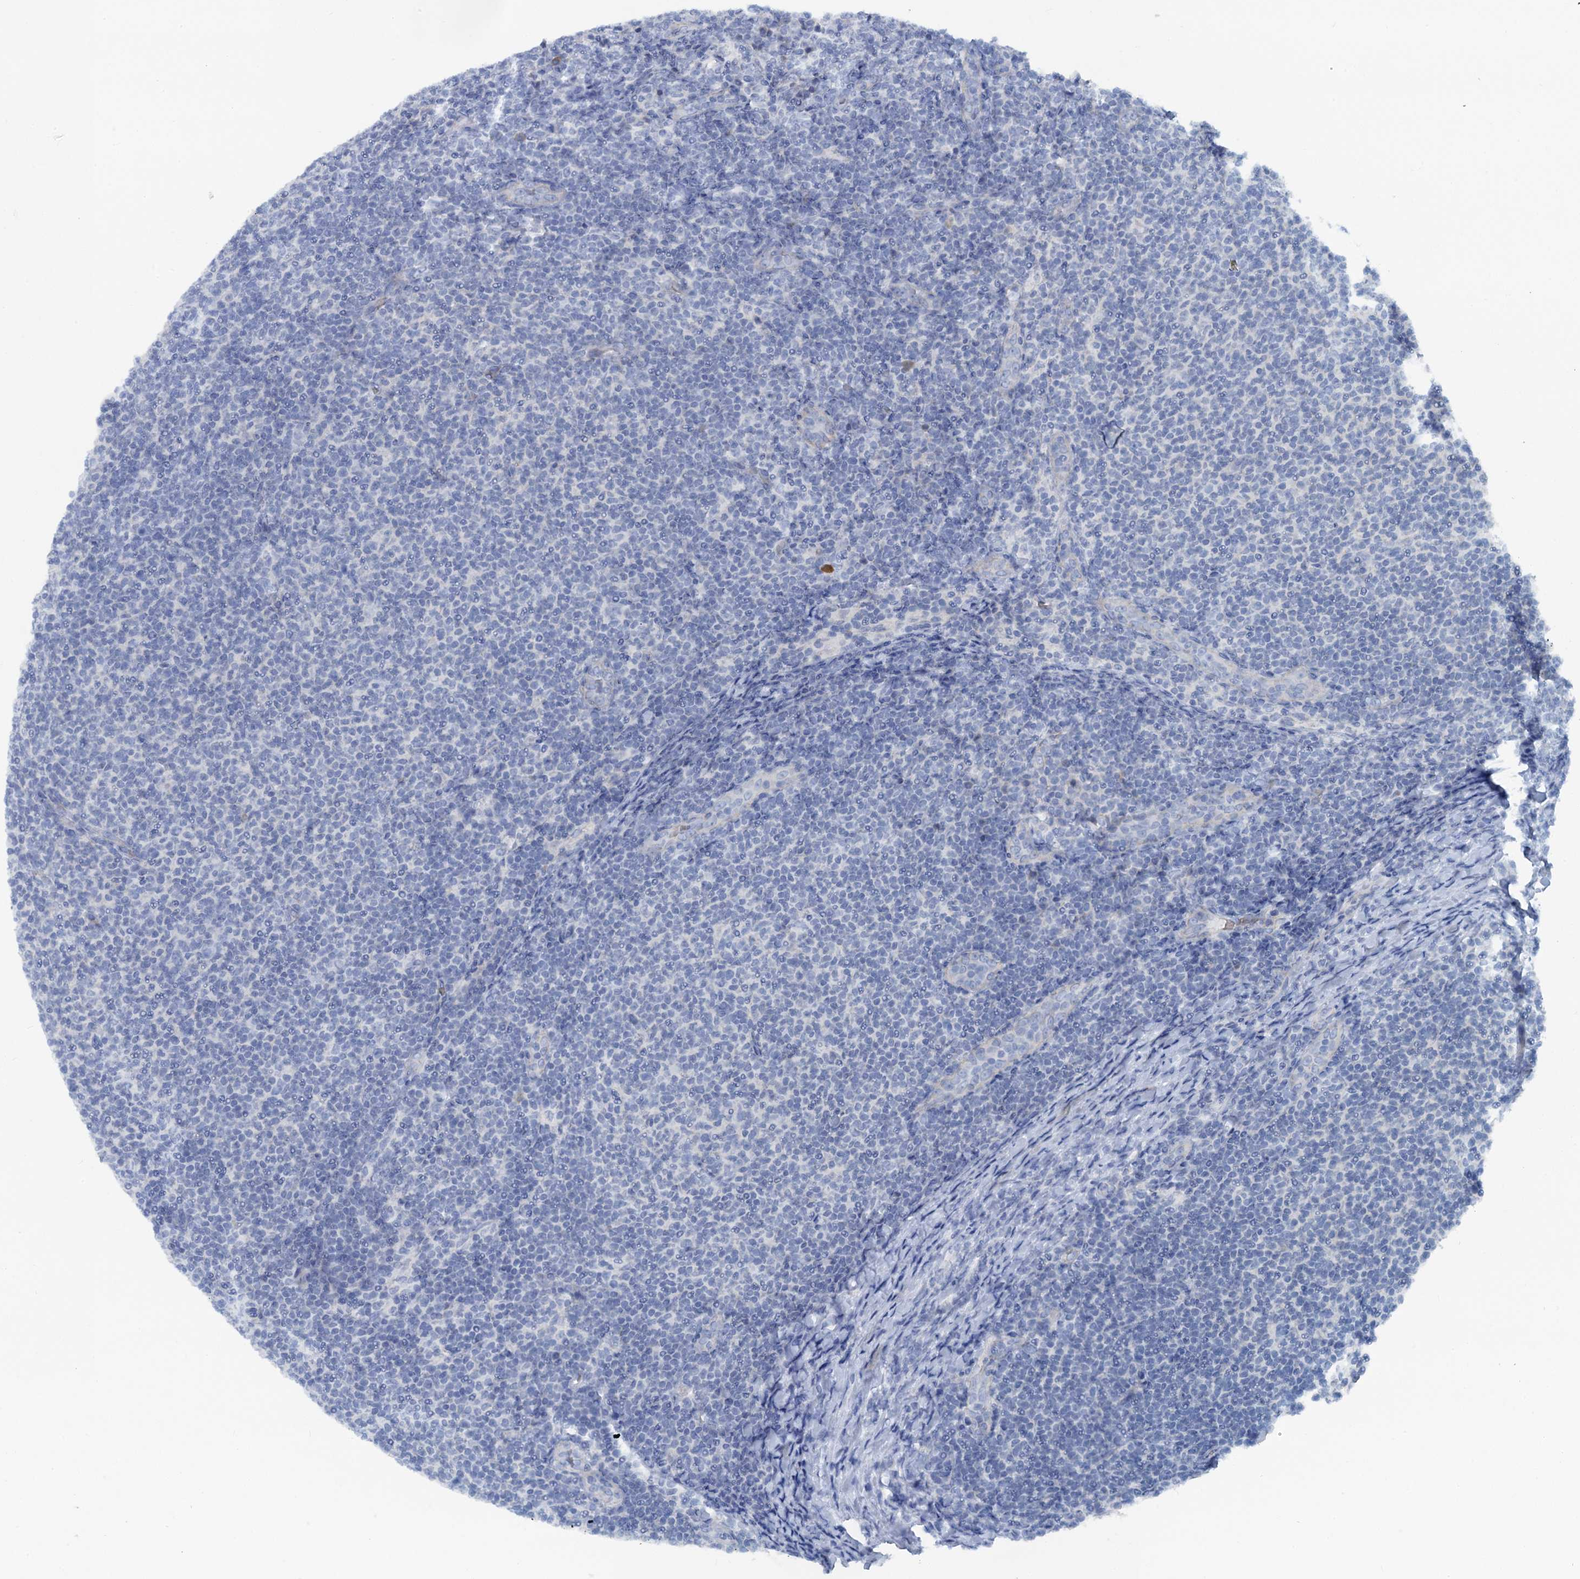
{"staining": {"intensity": "negative", "quantity": "none", "location": "none"}, "tissue": "lymphoma", "cell_type": "Tumor cells", "image_type": "cancer", "snomed": [{"axis": "morphology", "description": "Malignant lymphoma, non-Hodgkin's type, Low grade"}, {"axis": "topography", "description": "Lymph node"}], "caption": "IHC of human lymphoma exhibits no expression in tumor cells. (Brightfield microscopy of DAB immunohistochemistry at high magnification).", "gene": "MYADML2", "patient": {"sex": "male", "age": 66}}